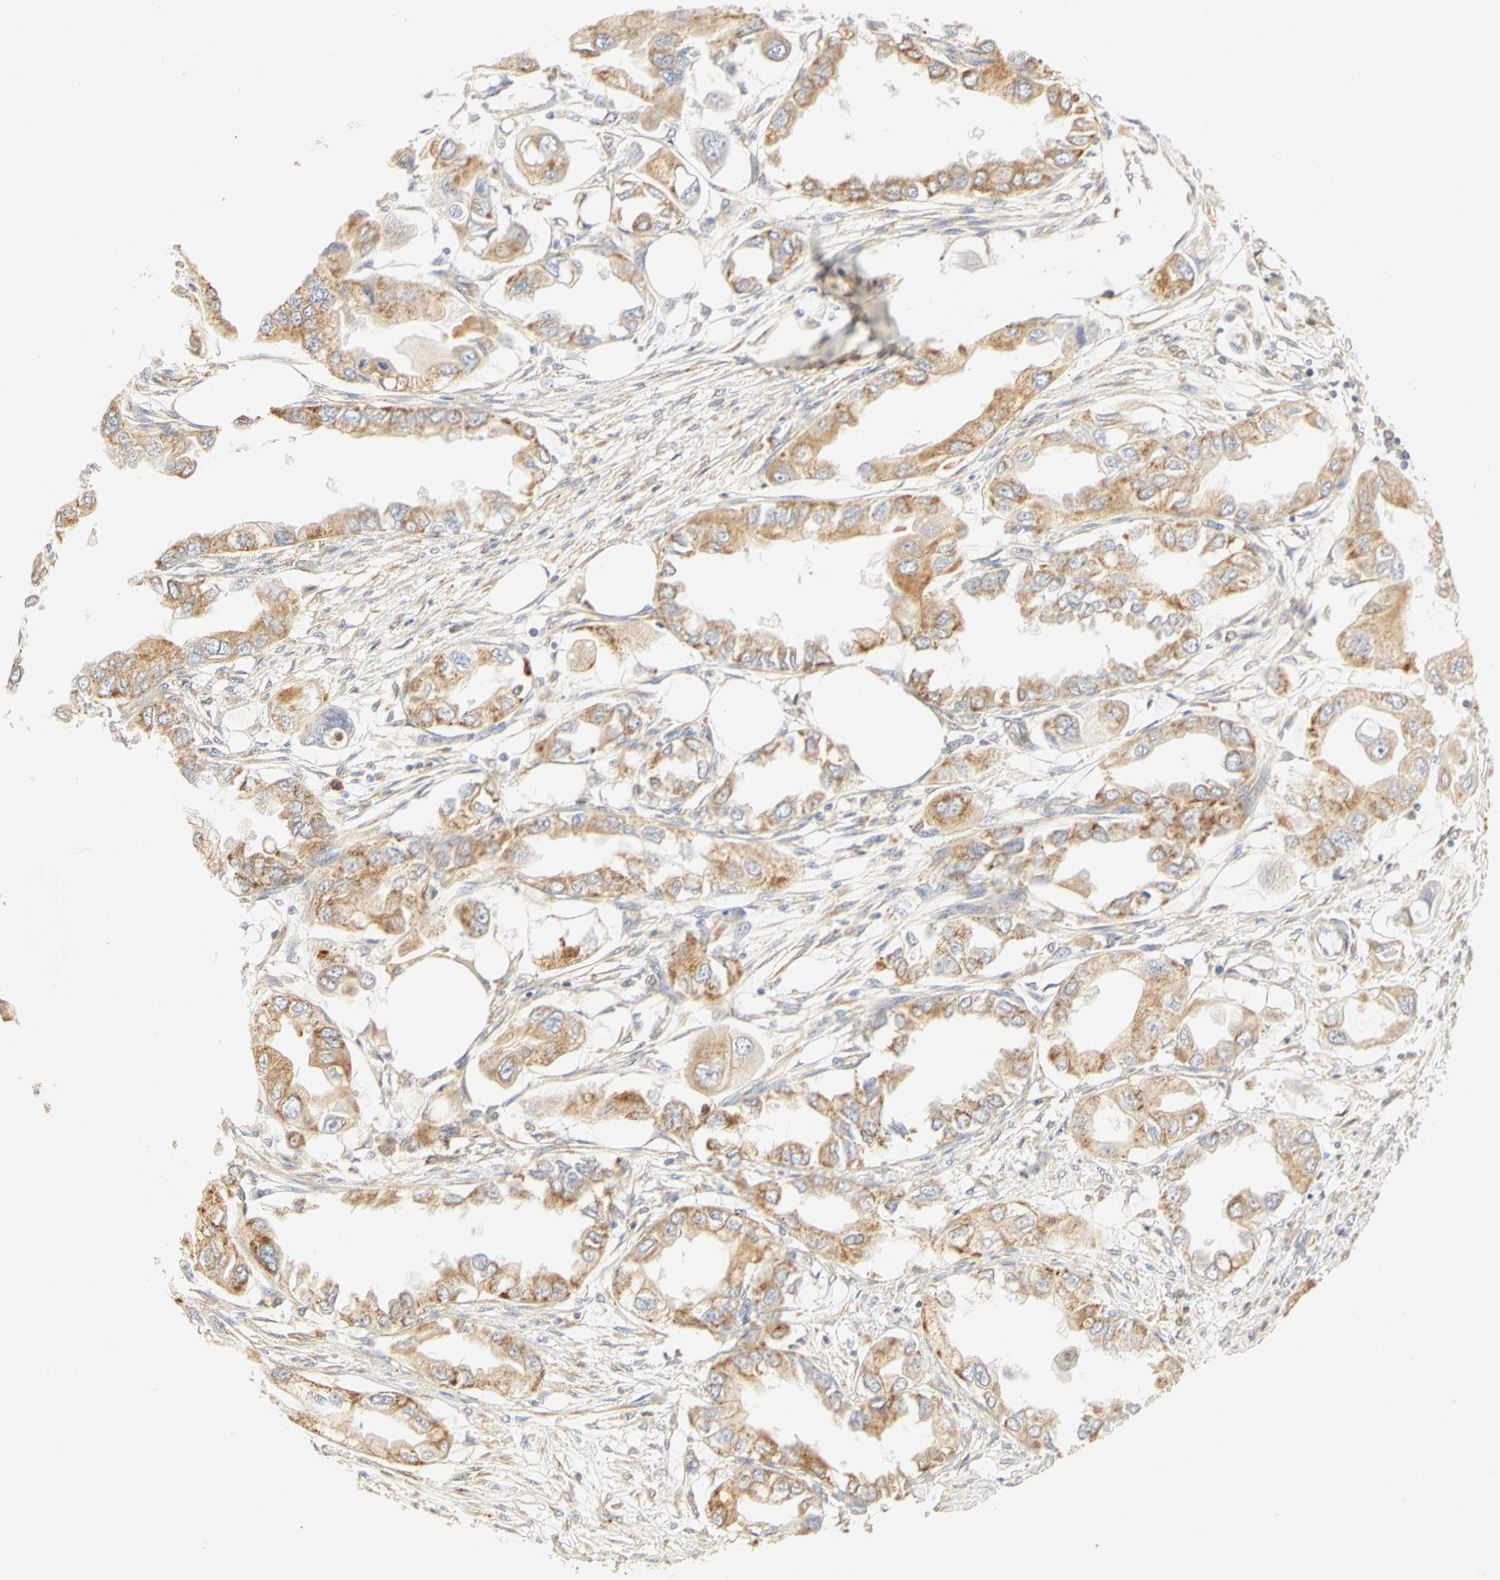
{"staining": {"intensity": "weak", "quantity": ">75%", "location": "cytoplasmic/membranous"}, "tissue": "endometrial cancer", "cell_type": "Tumor cells", "image_type": "cancer", "snomed": [{"axis": "morphology", "description": "Adenocarcinoma, NOS"}, {"axis": "topography", "description": "Endometrium"}], "caption": "High-magnification brightfield microscopy of endometrial cancer stained with DAB (3,3'-diaminobenzidine) (brown) and counterstained with hematoxylin (blue). tumor cells exhibit weak cytoplasmic/membranous positivity is present in about>75% of cells. (brown staining indicates protein expression, while blue staining denotes nuclei).", "gene": "GNRH2", "patient": {"sex": "female", "age": 67}}